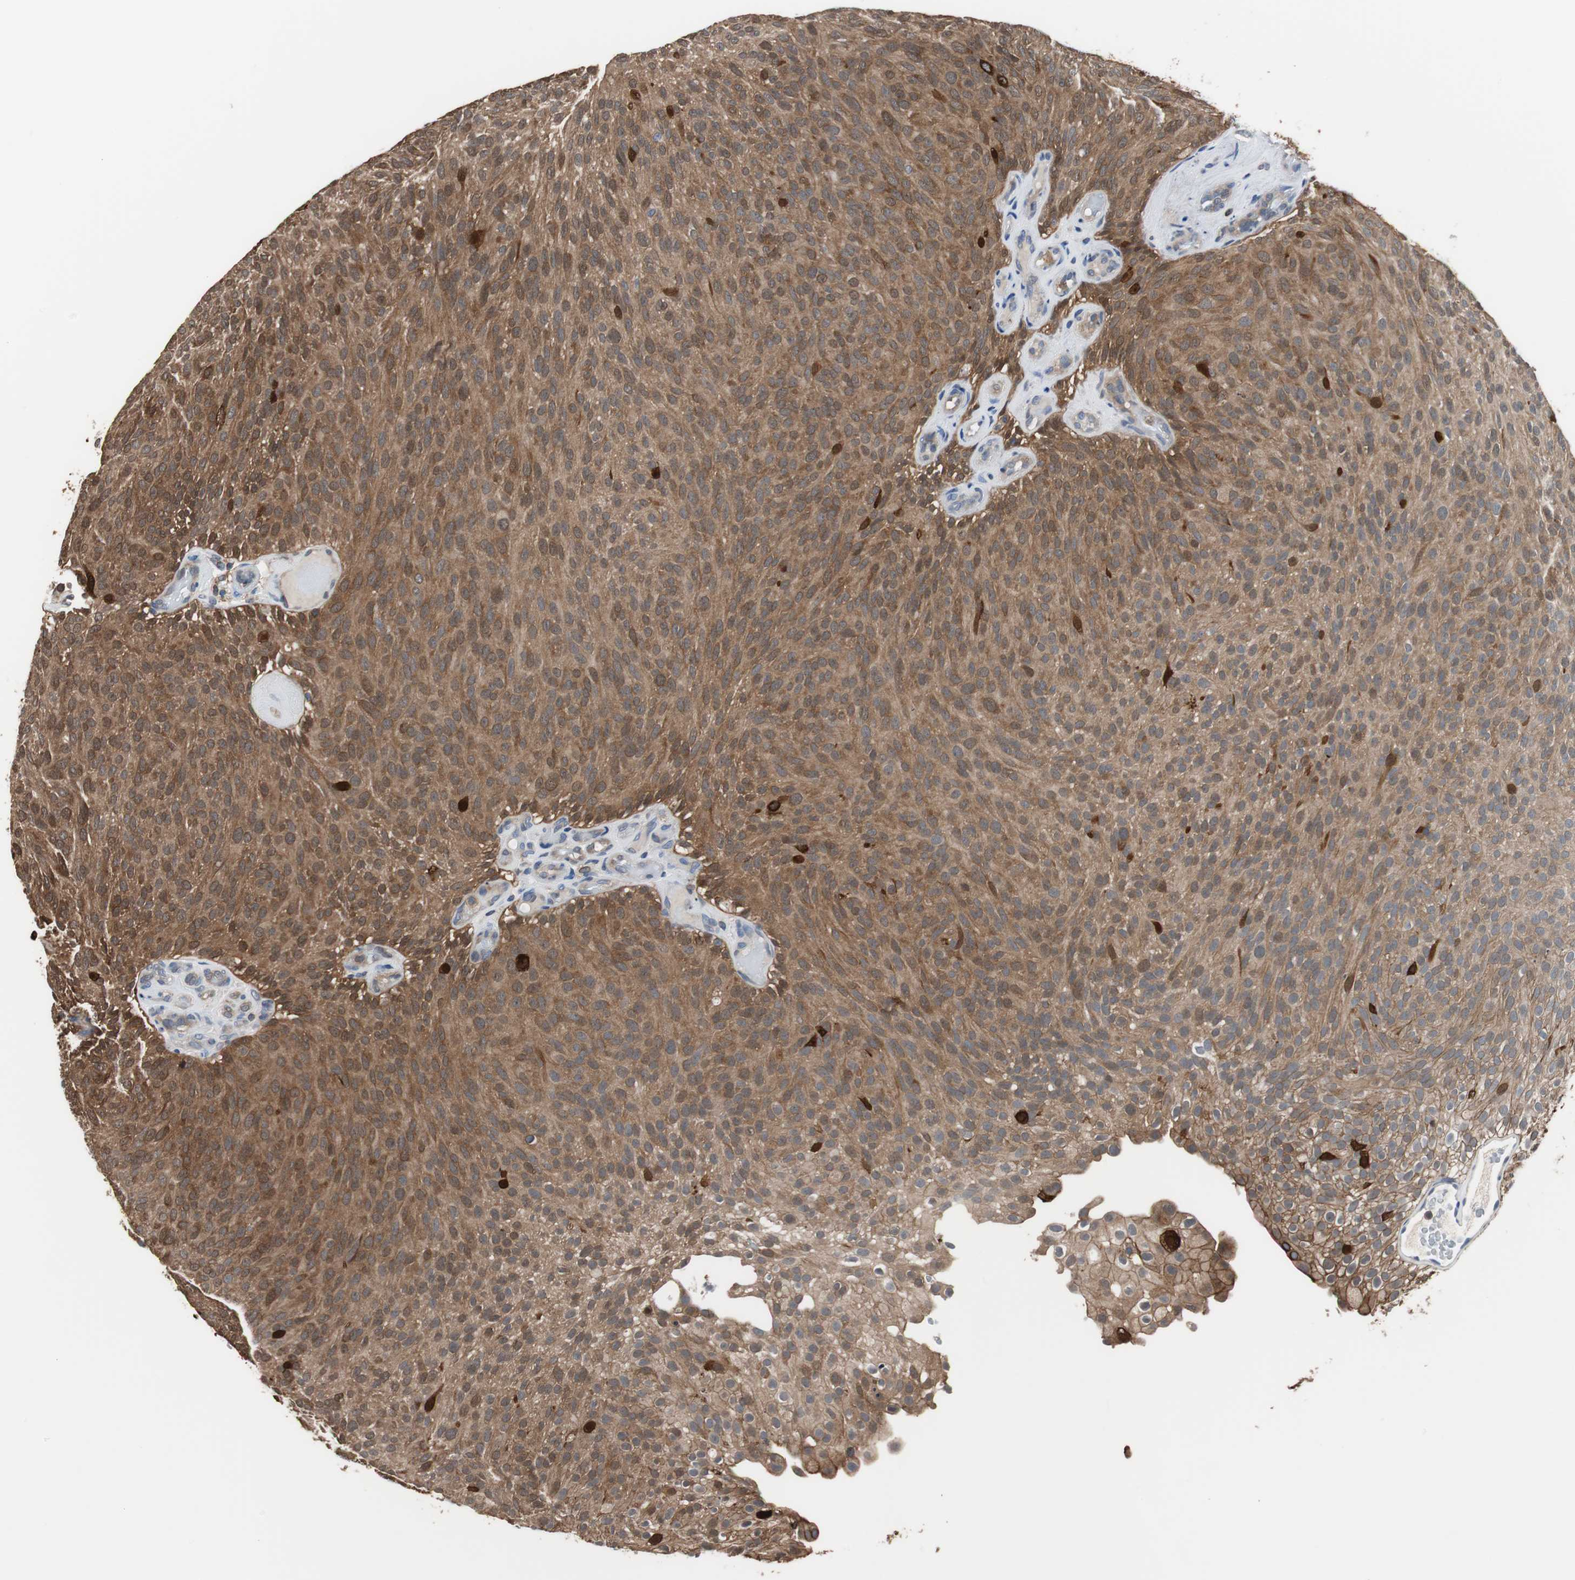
{"staining": {"intensity": "strong", "quantity": ">75%", "location": "cytoplasmic/membranous,nuclear"}, "tissue": "urothelial cancer", "cell_type": "Tumor cells", "image_type": "cancer", "snomed": [{"axis": "morphology", "description": "Urothelial carcinoma, Low grade"}, {"axis": "topography", "description": "Urinary bladder"}], "caption": "Protein staining exhibits strong cytoplasmic/membranous and nuclear positivity in about >75% of tumor cells in urothelial cancer.", "gene": "ANXA4", "patient": {"sex": "male", "age": 78}}